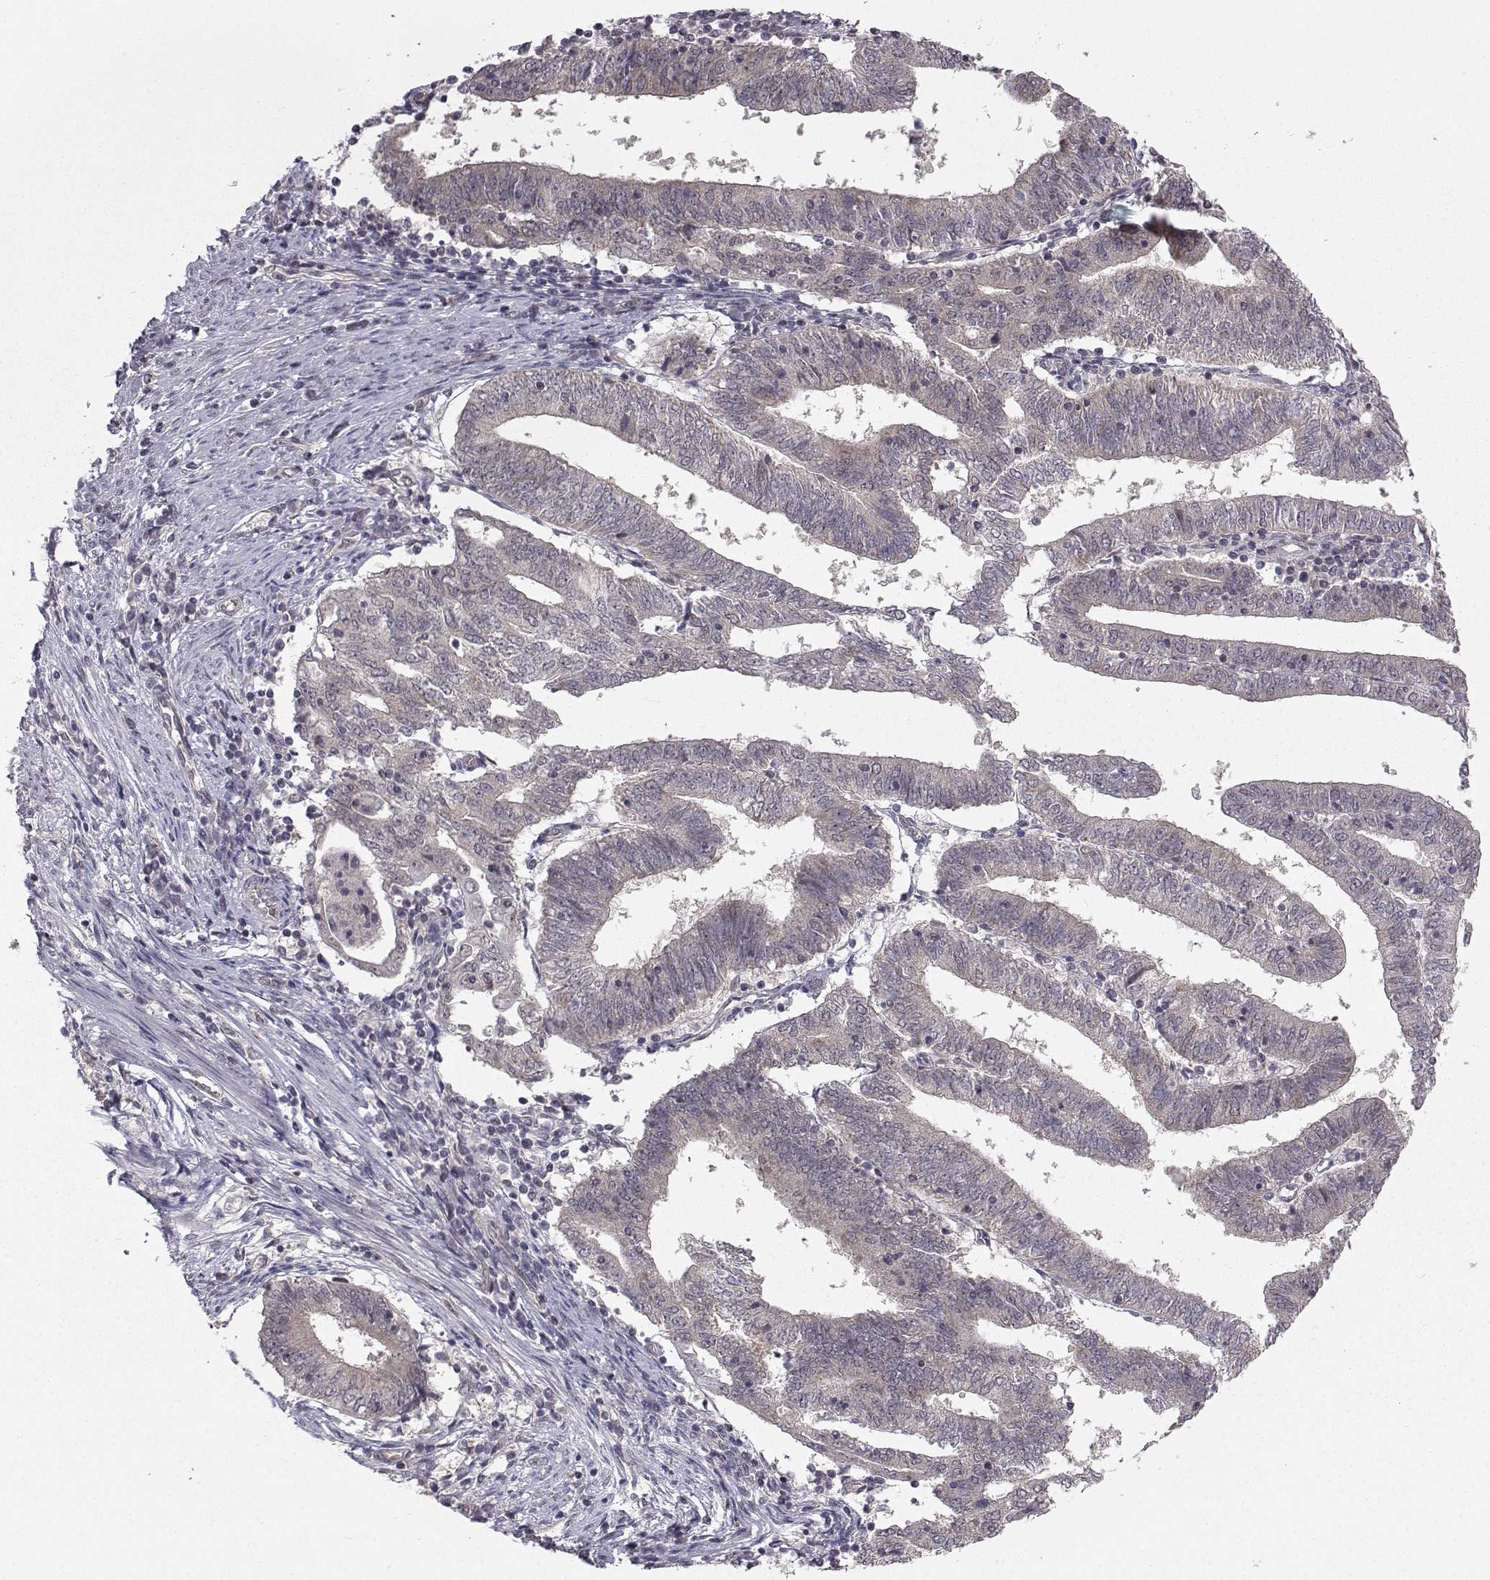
{"staining": {"intensity": "weak", "quantity": "25%-75%", "location": "cytoplasmic/membranous"}, "tissue": "endometrial cancer", "cell_type": "Tumor cells", "image_type": "cancer", "snomed": [{"axis": "morphology", "description": "Adenocarcinoma, NOS"}, {"axis": "topography", "description": "Endometrium"}], "caption": "Endometrial cancer stained with a brown dye displays weak cytoplasmic/membranous positive expression in about 25%-75% of tumor cells.", "gene": "PKN2", "patient": {"sex": "female", "age": 82}}